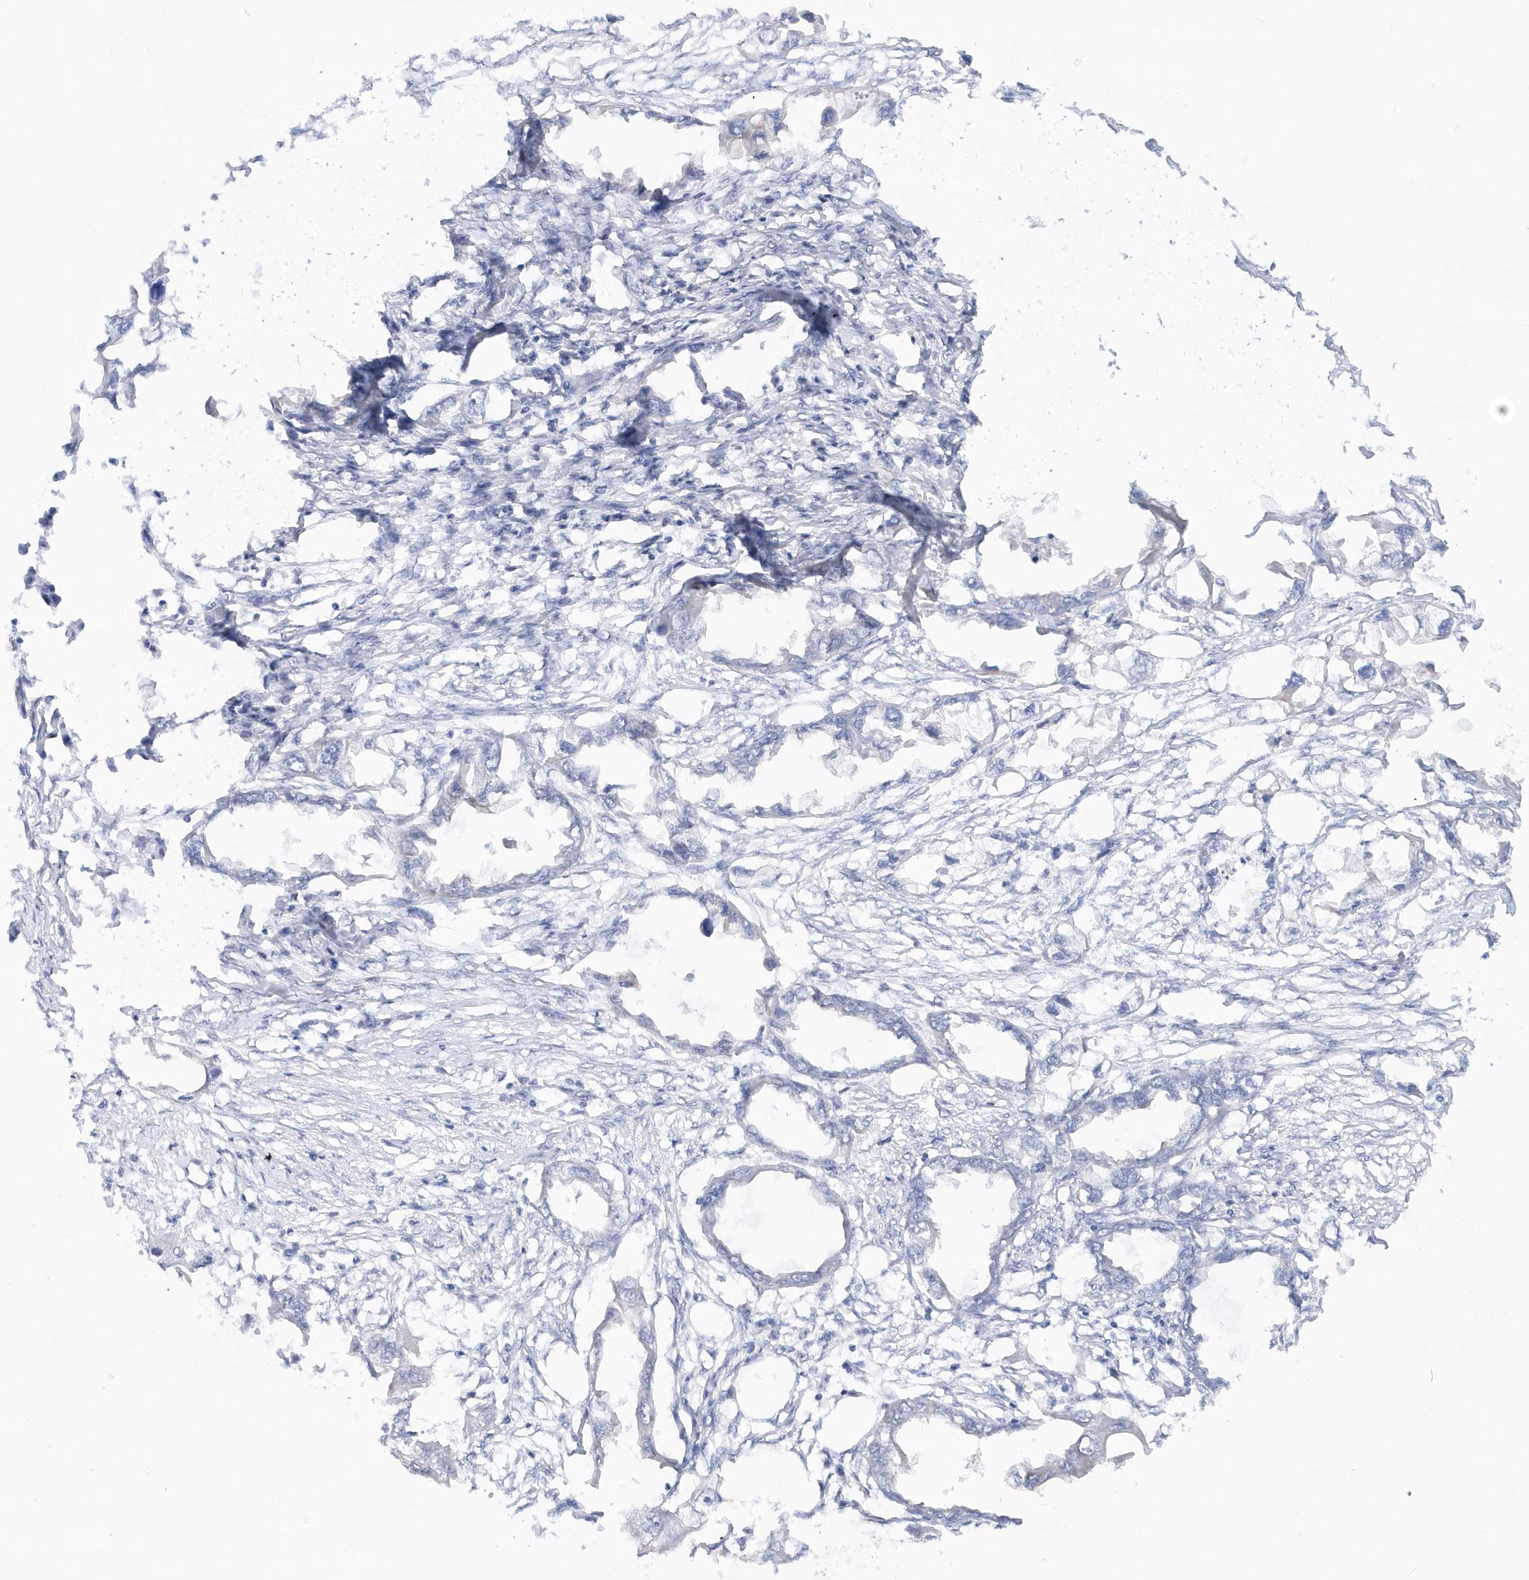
{"staining": {"intensity": "negative", "quantity": "none", "location": "none"}, "tissue": "endometrial cancer", "cell_type": "Tumor cells", "image_type": "cancer", "snomed": [{"axis": "morphology", "description": "Adenocarcinoma, NOS"}, {"axis": "morphology", "description": "Adenocarcinoma, metastatic, NOS"}, {"axis": "topography", "description": "Adipose tissue"}, {"axis": "topography", "description": "Endometrium"}], "caption": "High magnification brightfield microscopy of endometrial cancer (metastatic adenocarcinoma) stained with DAB (brown) and counterstained with hematoxylin (blue): tumor cells show no significant expression. (DAB (3,3'-diaminobenzidine) IHC with hematoxylin counter stain).", "gene": "RPE", "patient": {"sex": "female", "age": 67}}